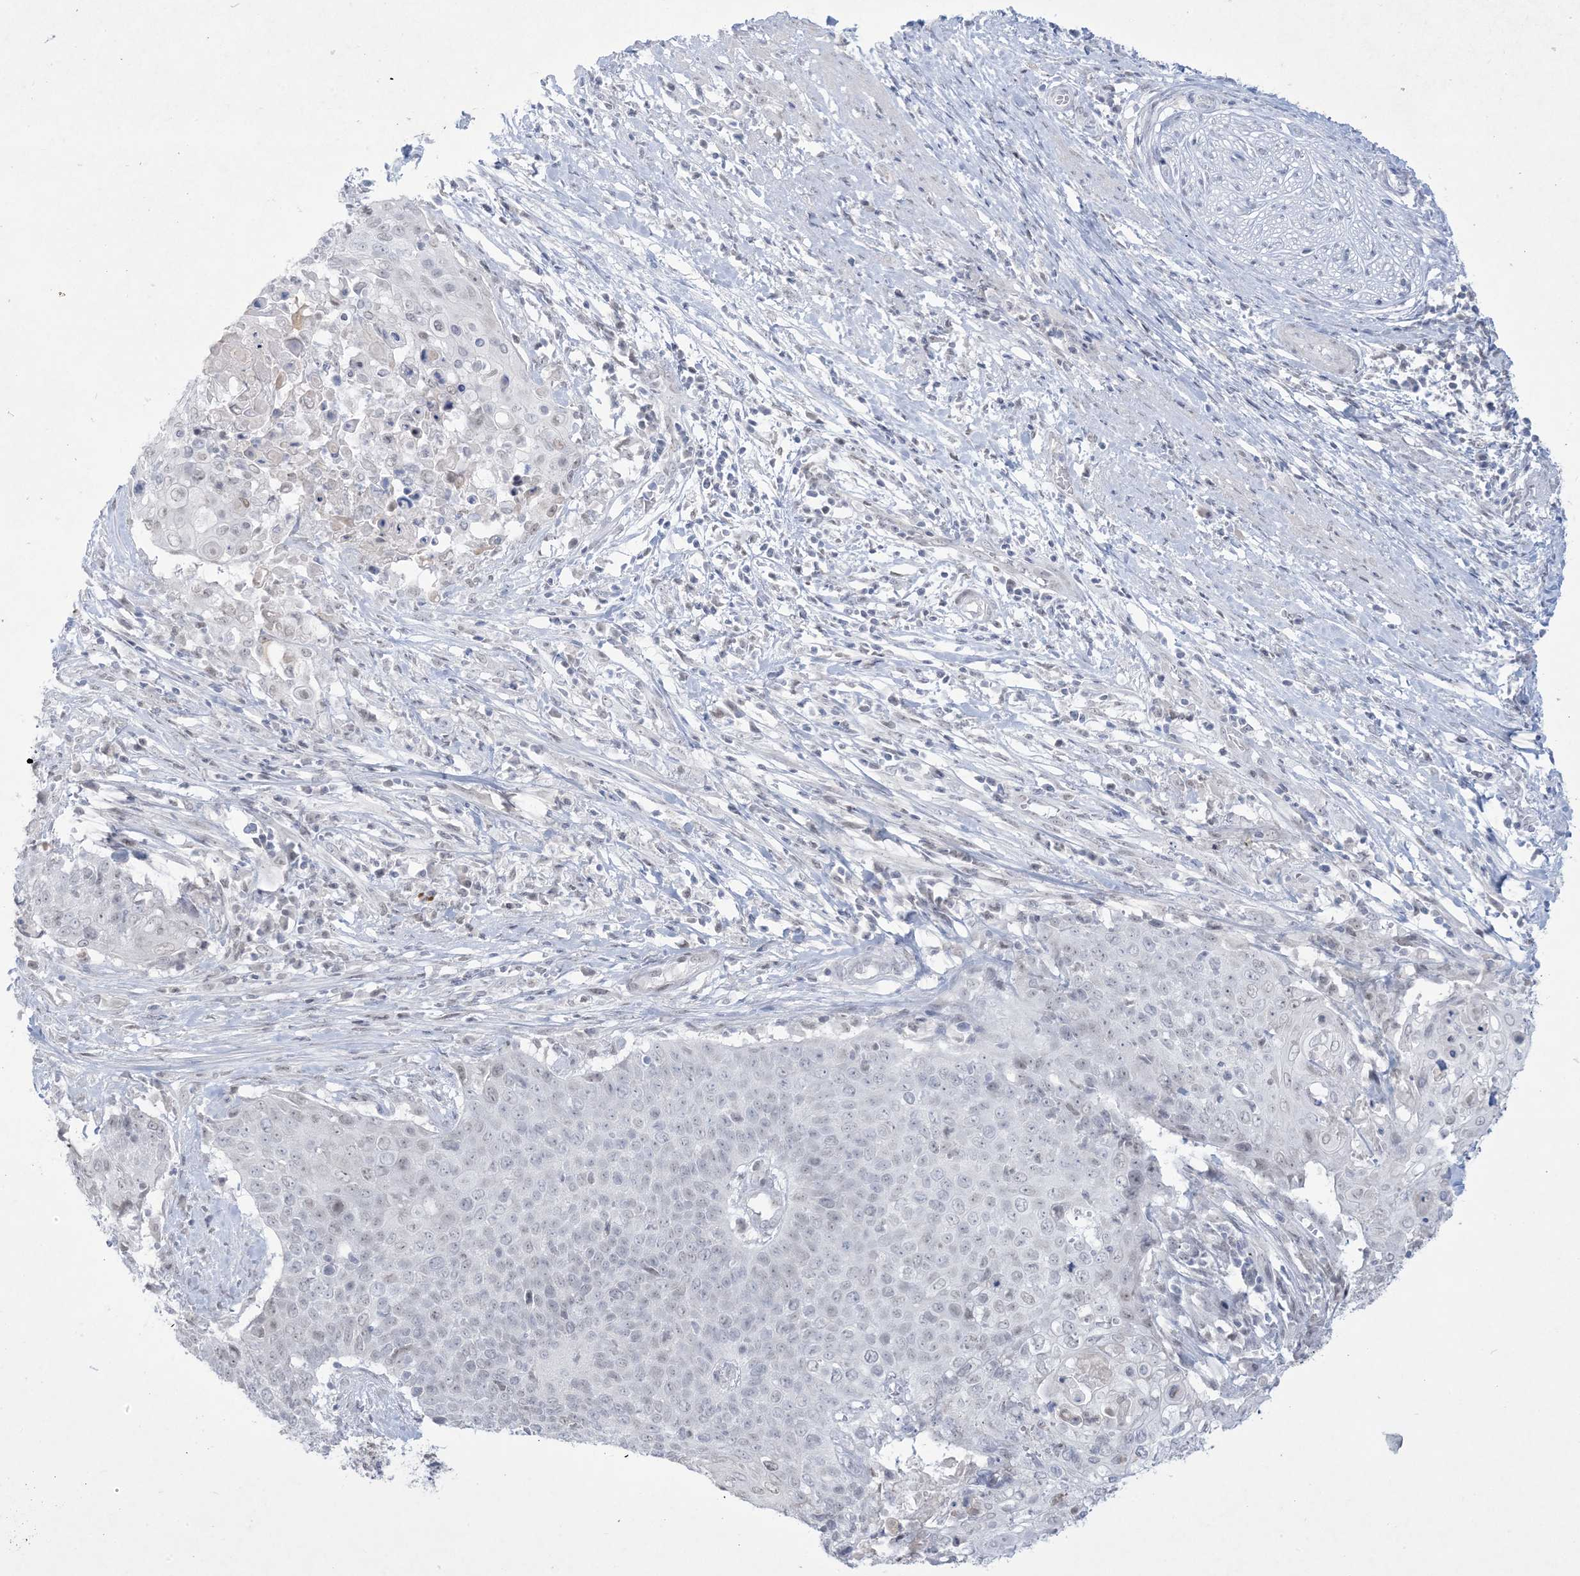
{"staining": {"intensity": "negative", "quantity": "none", "location": "none"}, "tissue": "cervical cancer", "cell_type": "Tumor cells", "image_type": "cancer", "snomed": [{"axis": "morphology", "description": "Squamous cell carcinoma, NOS"}, {"axis": "topography", "description": "Cervix"}], "caption": "Cervical squamous cell carcinoma was stained to show a protein in brown. There is no significant expression in tumor cells.", "gene": "HOMEZ", "patient": {"sex": "female", "age": 39}}